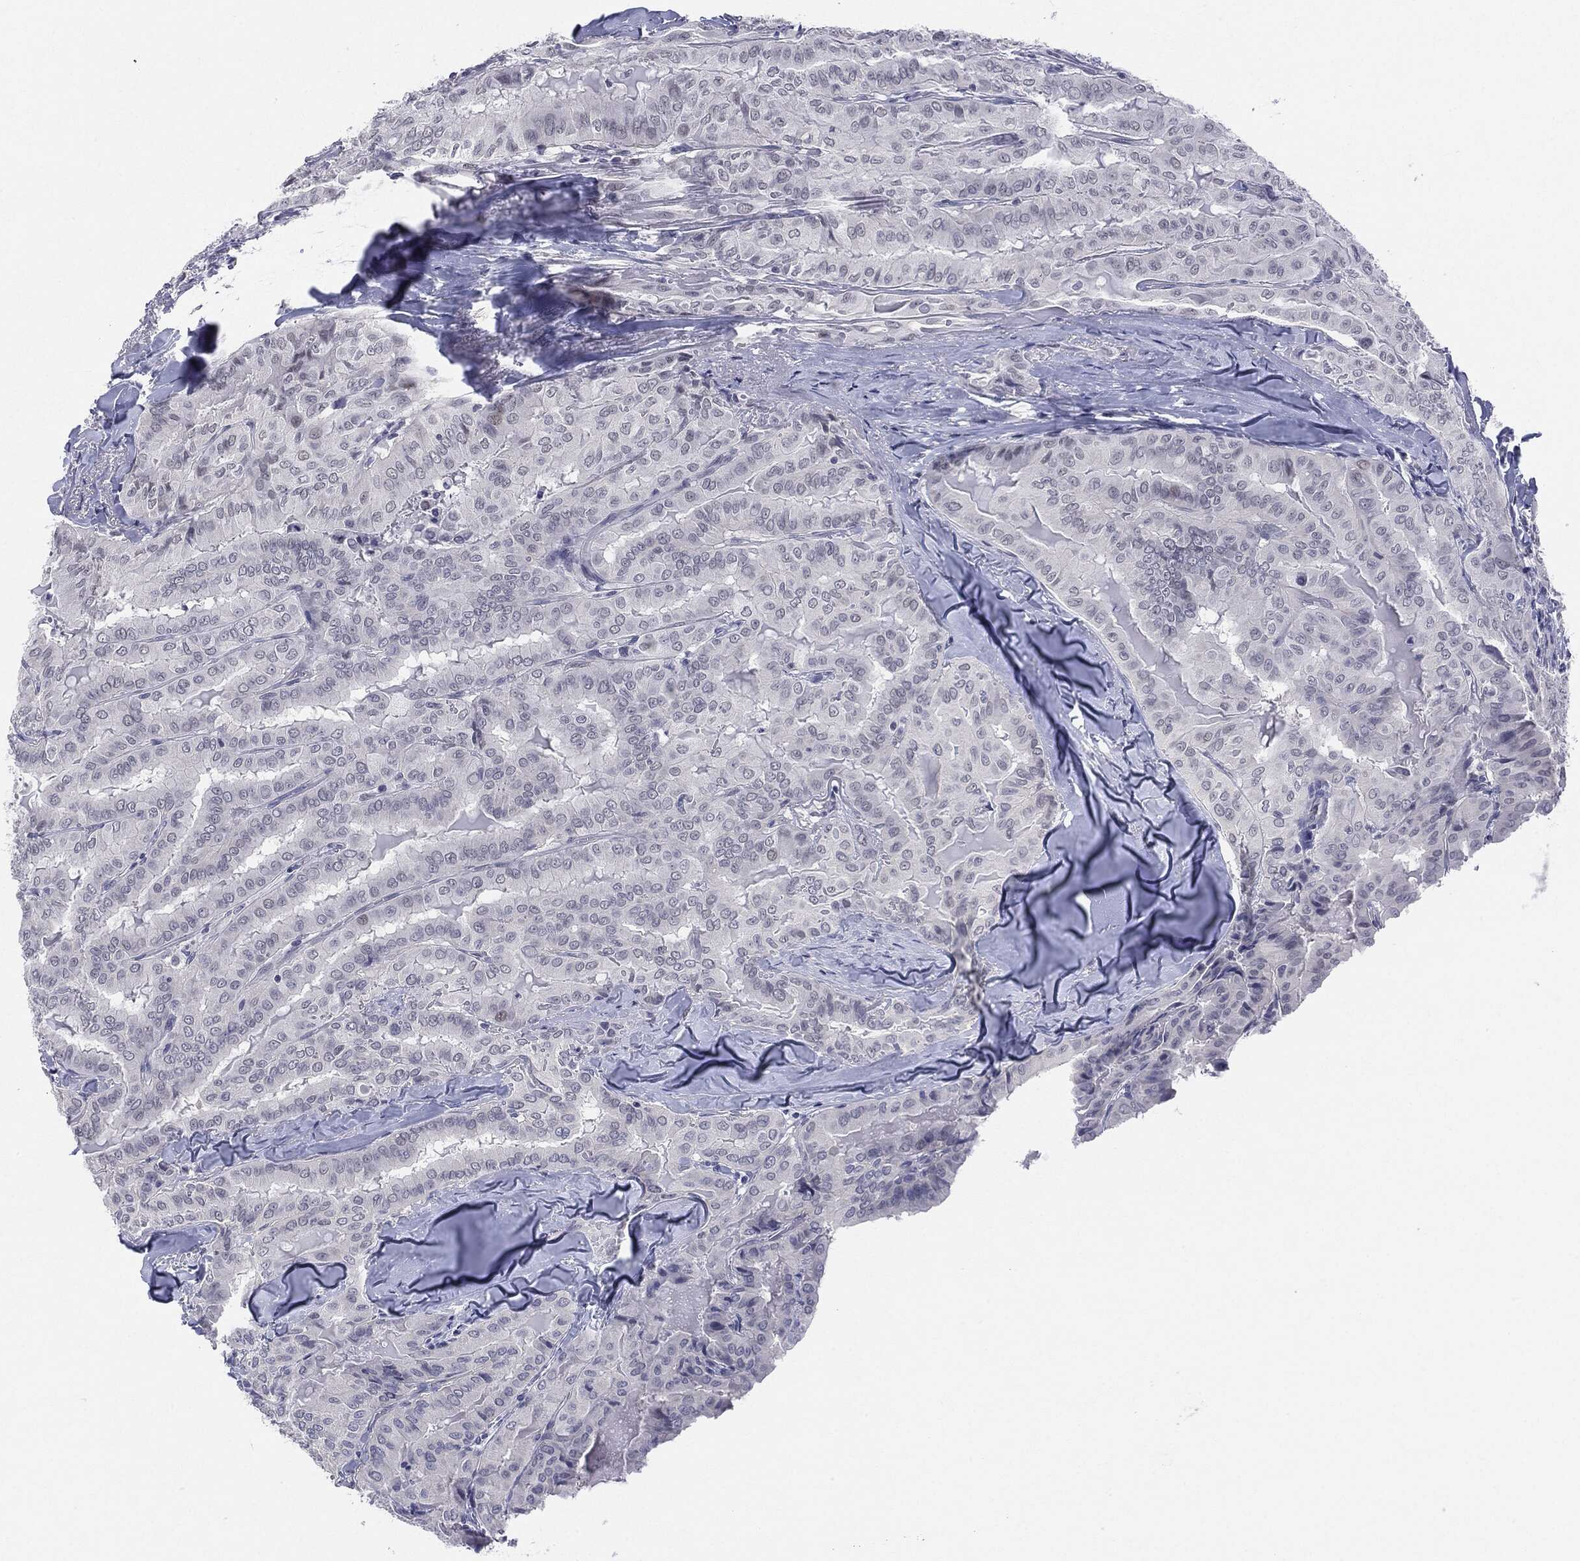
{"staining": {"intensity": "negative", "quantity": "none", "location": "none"}, "tissue": "thyroid cancer", "cell_type": "Tumor cells", "image_type": "cancer", "snomed": [{"axis": "morphology", "description": "Papillary adenocarcinoma, NOS"}, {"axis": "topography", "description": "Thyroid gland"}], "caption": "The image demonstrates no significant staining in tumor cells of thyroid papillary adenocarcinoma. (Stains: DAB (3,3'-diaminobenzidine) immunohistochemistry with hematoxylin counter stain, Microscopy: brightfield microscopy at high magnification).", "gene": "SLC5A5", "patient": {"sex": "female", "age": 68}}